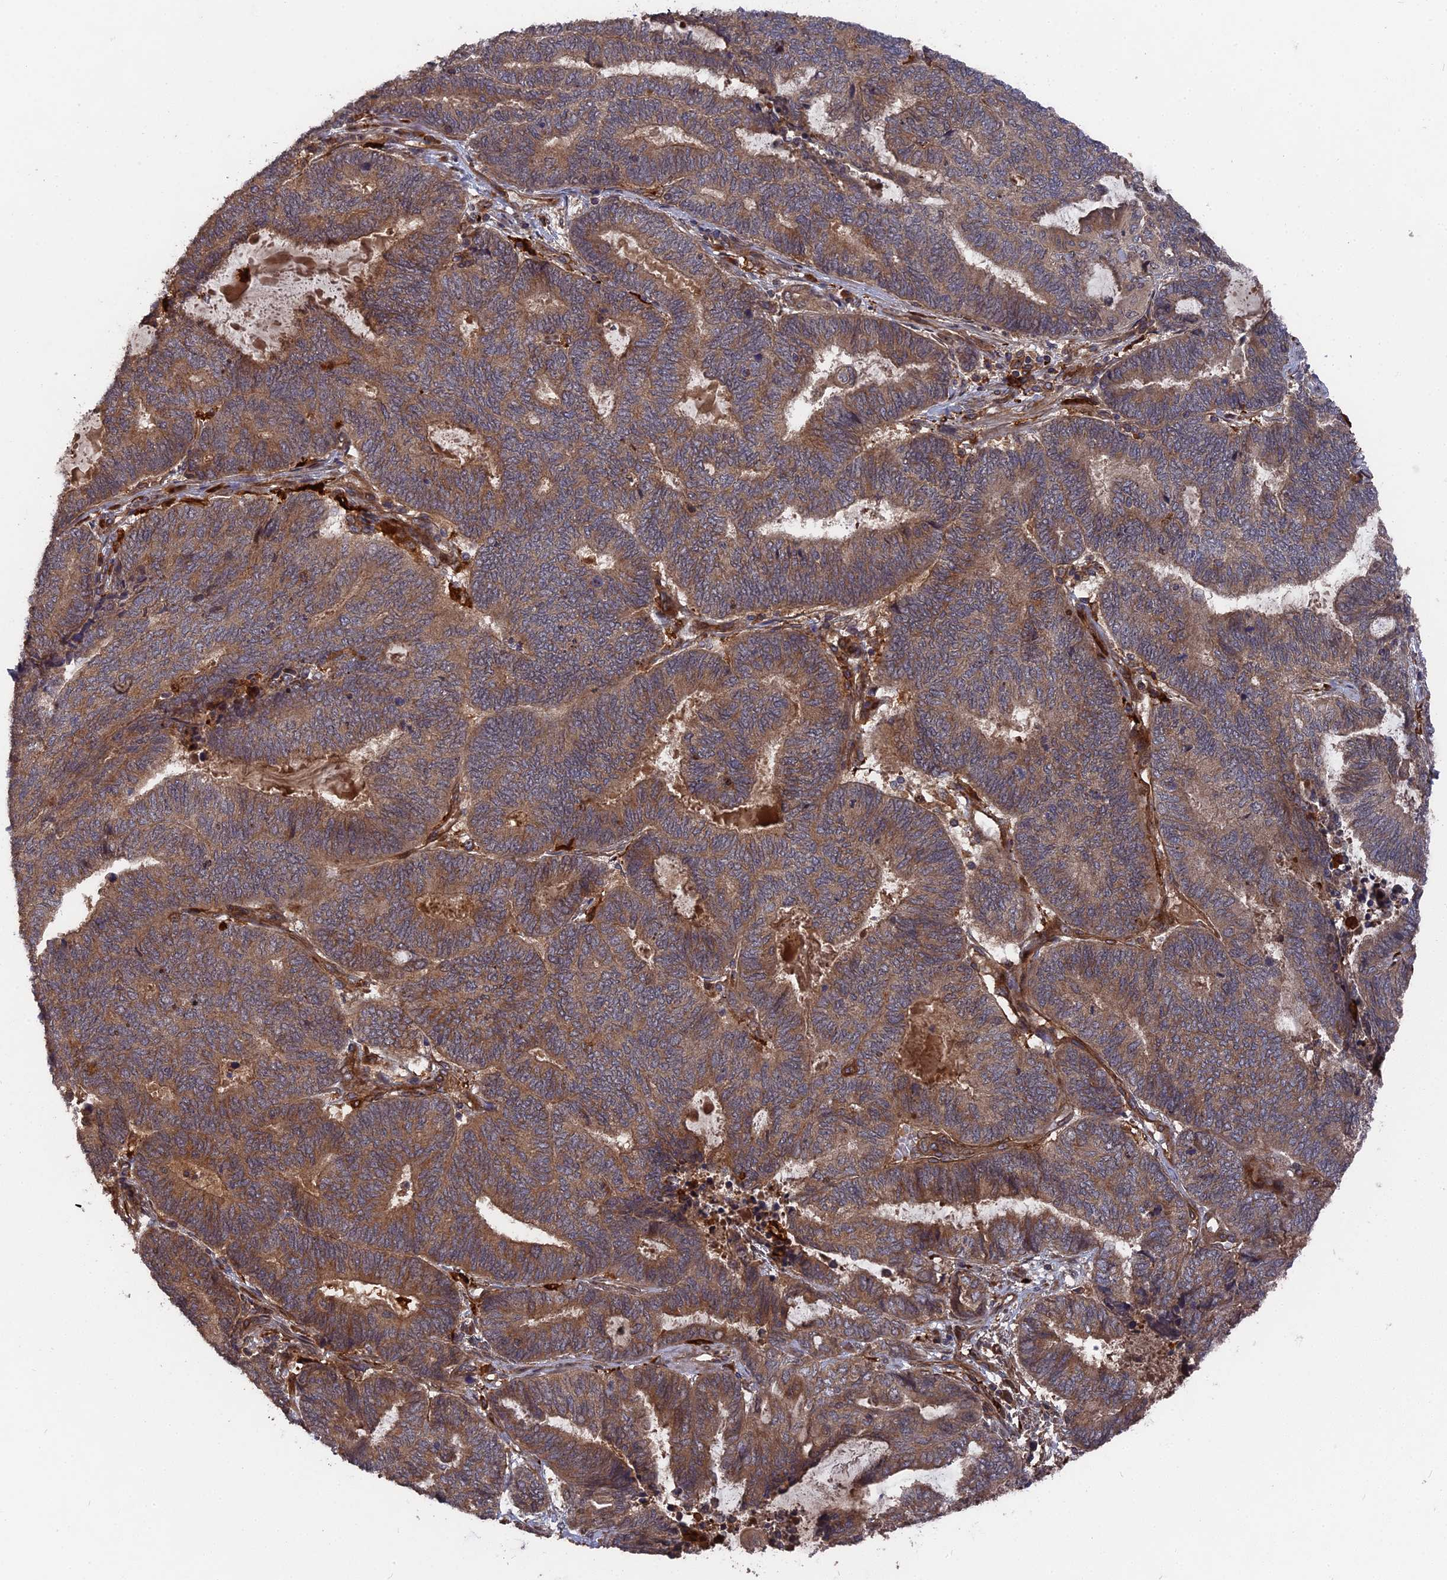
{"staining": {"intensity": "moderate", "quantity": ">75%", "location": "cytoplasmic/membranous"}, "tissue": "endometrial cancer", "cell_type": "Tumor cells", "image_type": "cancer", "snomed": [{"axis": "morphology", "description": "Adenocarcinoma, NOS"}, {"axis": "topography", "description": "Uterus"}, {"axis": "topography", "description": "Endometrium"}], "caption": "High-magnification brightfield microscopy of endometrial adenocarcinoma stained with DAB (brown) and counterstained with hematoxylin (blue). tumor cells exhibit moderate cytoplasmic/membranous staining is identified in approximately>75% of cells.", "gene": "DEF8", "patient": {"sex": "female", "age": 70}}